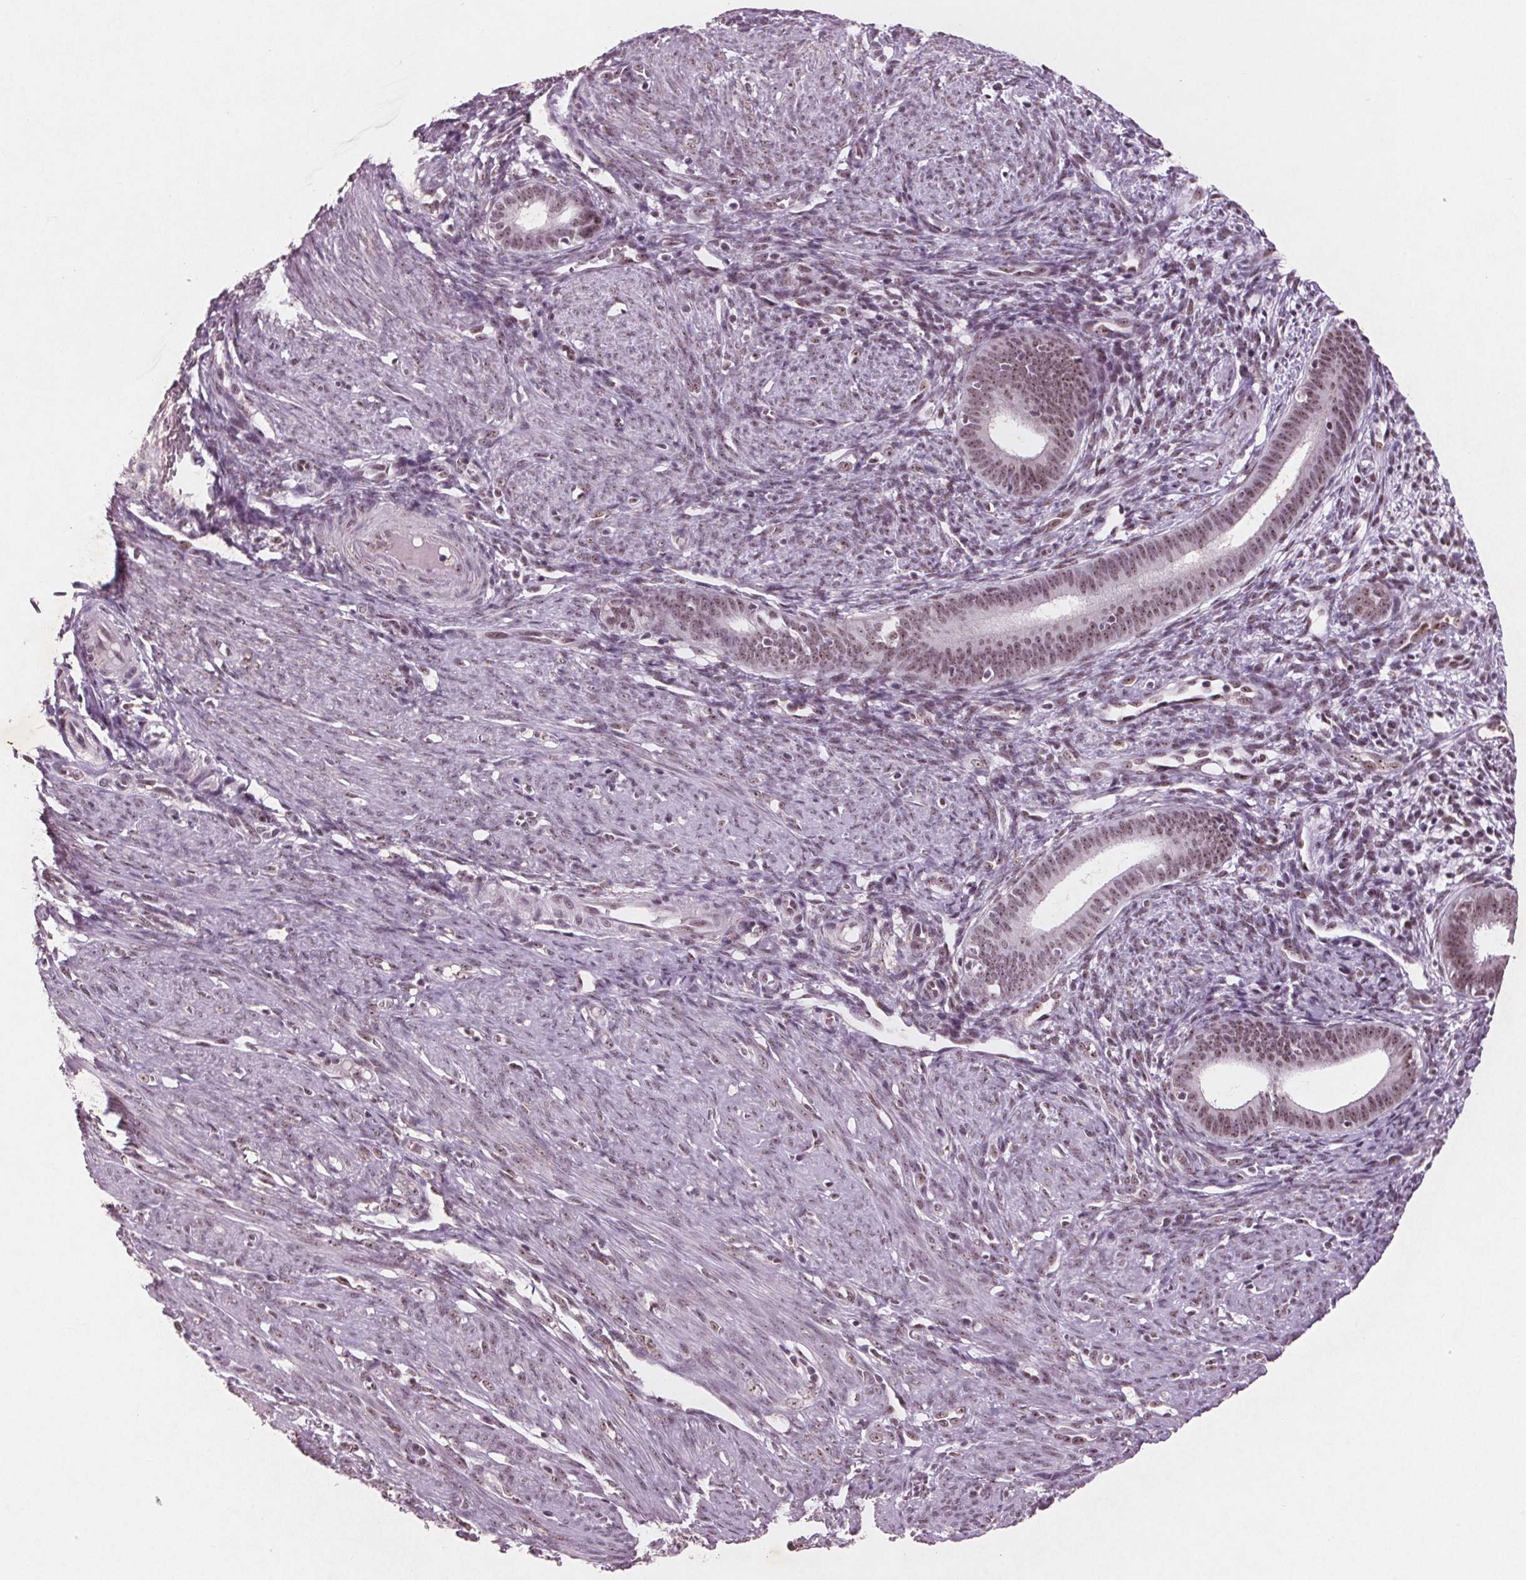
{"staining": {"intensity": "weak", "quantity": ">75%", "location": "nuclear"}, "tissue": "endometrial cancer", "cell_type": "Tumor cells", "image_type": "cancer", "snomed": [{"axis": "morphology", "description": "Adenocarcinoma, NOS"}, {"axis": "topography", "description": "Endometrium"}], "caption": "Immunohistochemical staining of endometrial adenocarcinoma reveals low levels of weak nuclear protein staining in about >75% of tumor cells.", "gene": "RPS6KA2", "patient": {"sex": "female", "age": 51}}